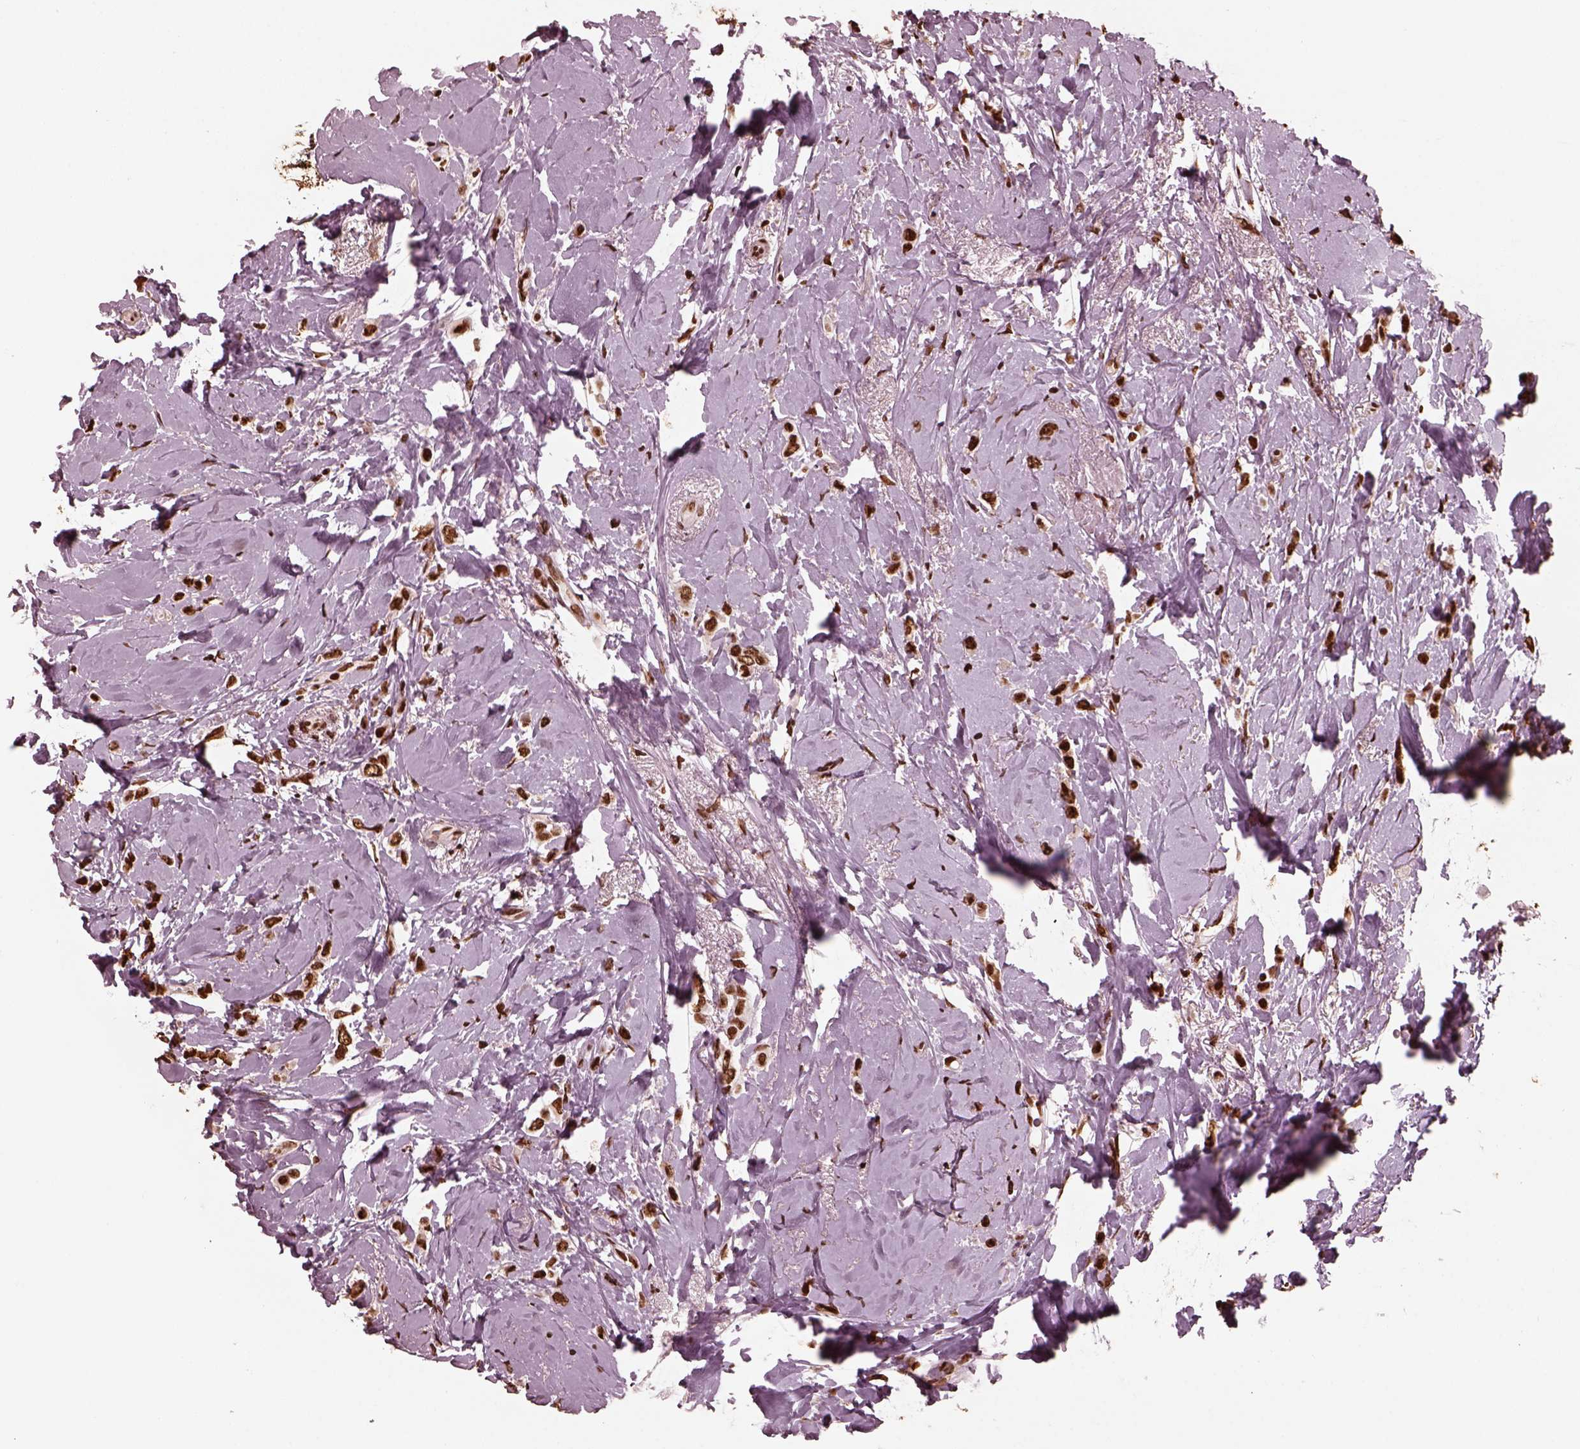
{"staining": {"intensity": "strong", "quantity": ">75%", "location": "nuclear"}, "tissue": "breast cancer", "cell_type": "Tumor cells", "image_type": "cancer", "snomed": [{"axis": "morphology", "description": "Lobular carcinoma"}, {"axis": "topography", "description": "Breast"}], "caption": "DAB immunohistochemical staining of human breast cancer (lobular carcinoma) reveals strong nuclear protein expression in approximately >75% of tumor cells.", "gene": "NSD1", "patient": {"sex": "female", "age": 66}}